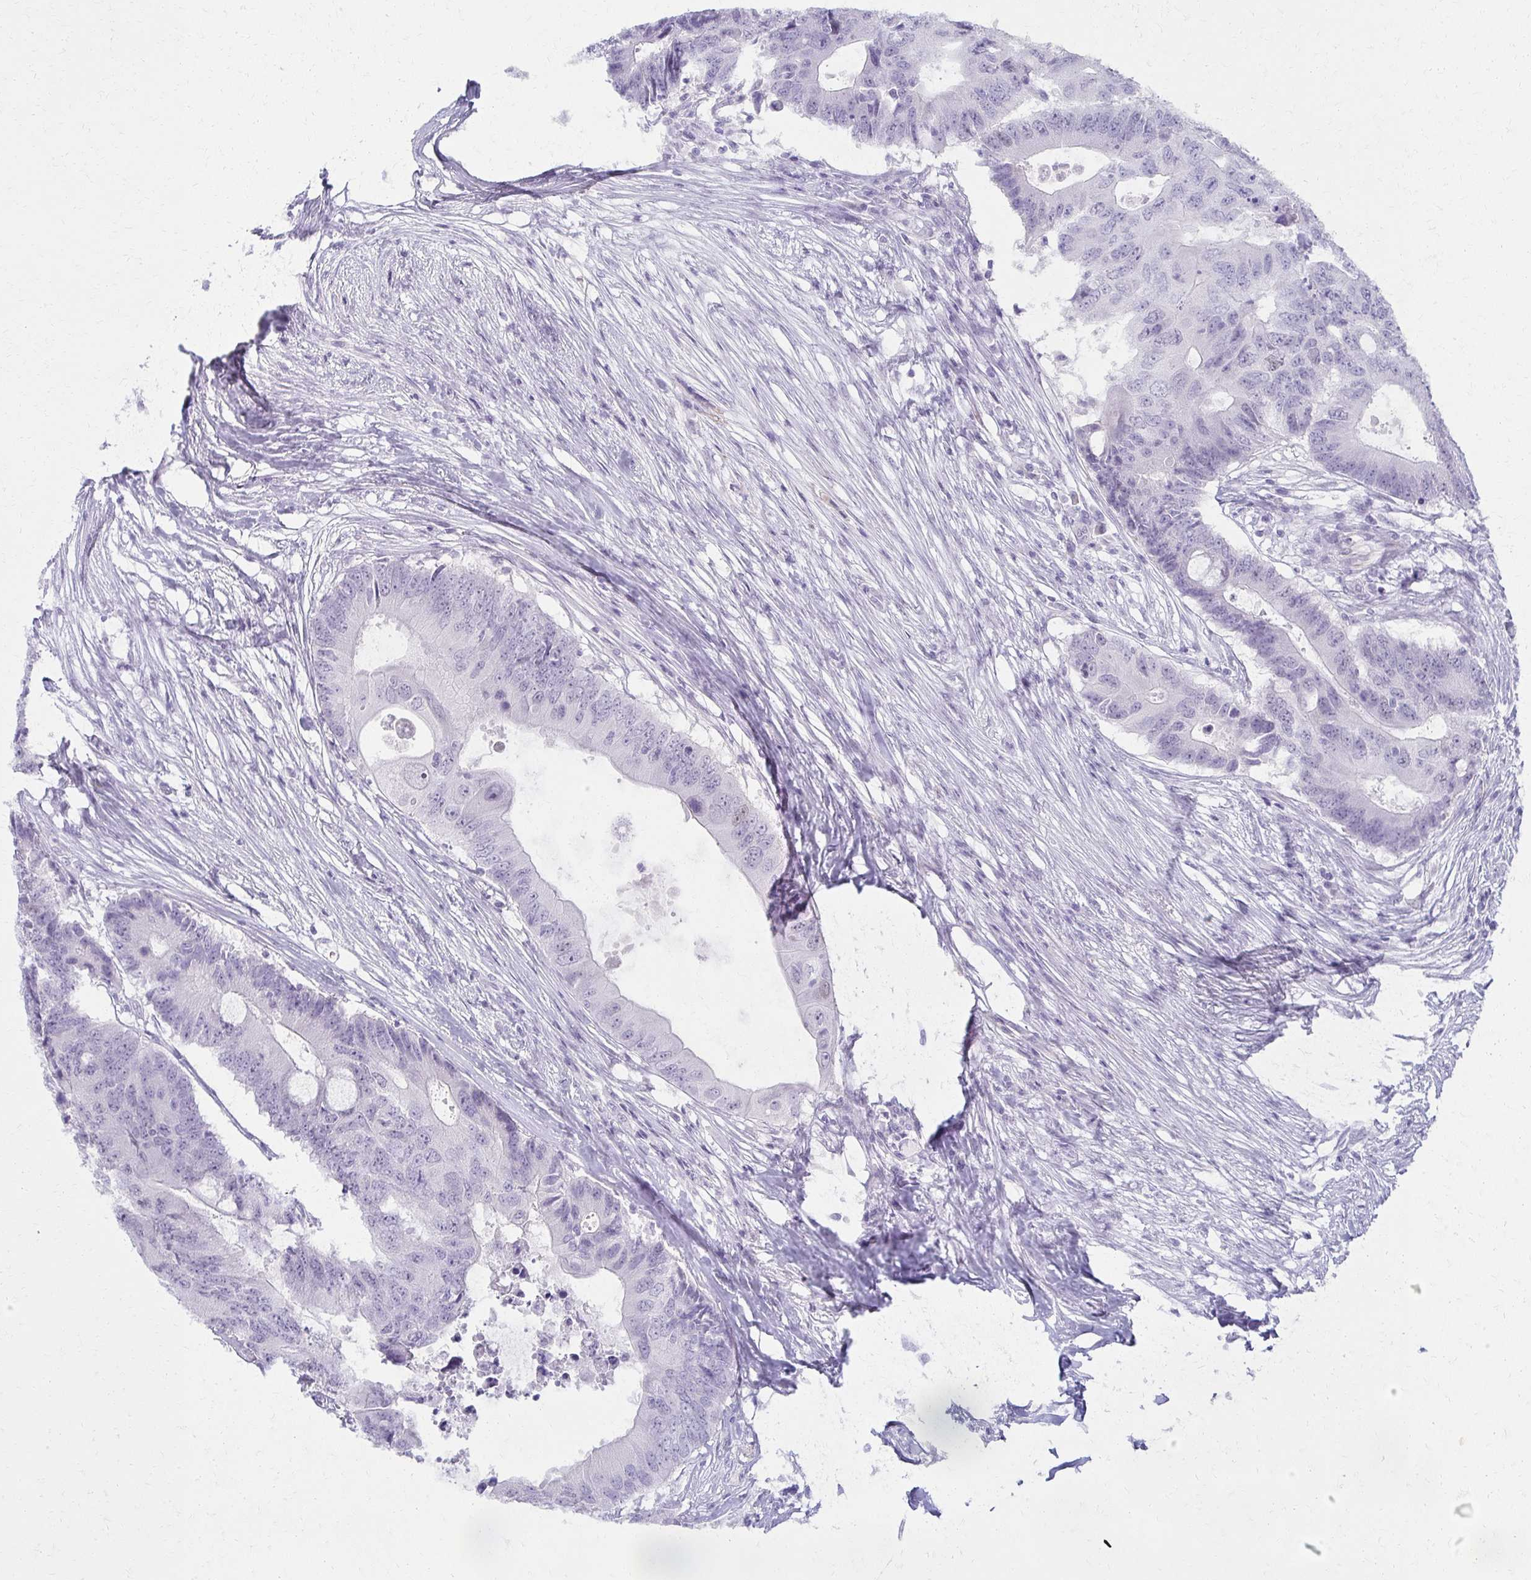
{"staining": {"intensity": "negative", "quantity": "none", "location": "none"}, "tissue": "colorectal cancer", "cell_type": "Tumor cells", "image_type": "cancer", "snomed": [{"axis": "morphology", "description": "Adenocarcinoma, NOS"}, {"axis": "topography", "description": "Colon"}], "caption": "Tumor cells show no significant positivity in colorectal adenocarcinoma. (DAB immunohistochemistry (IHC) with hematoxylin counter stain).", "gene": "MORC4", "patient": {"sex": "male", "age": 71}}